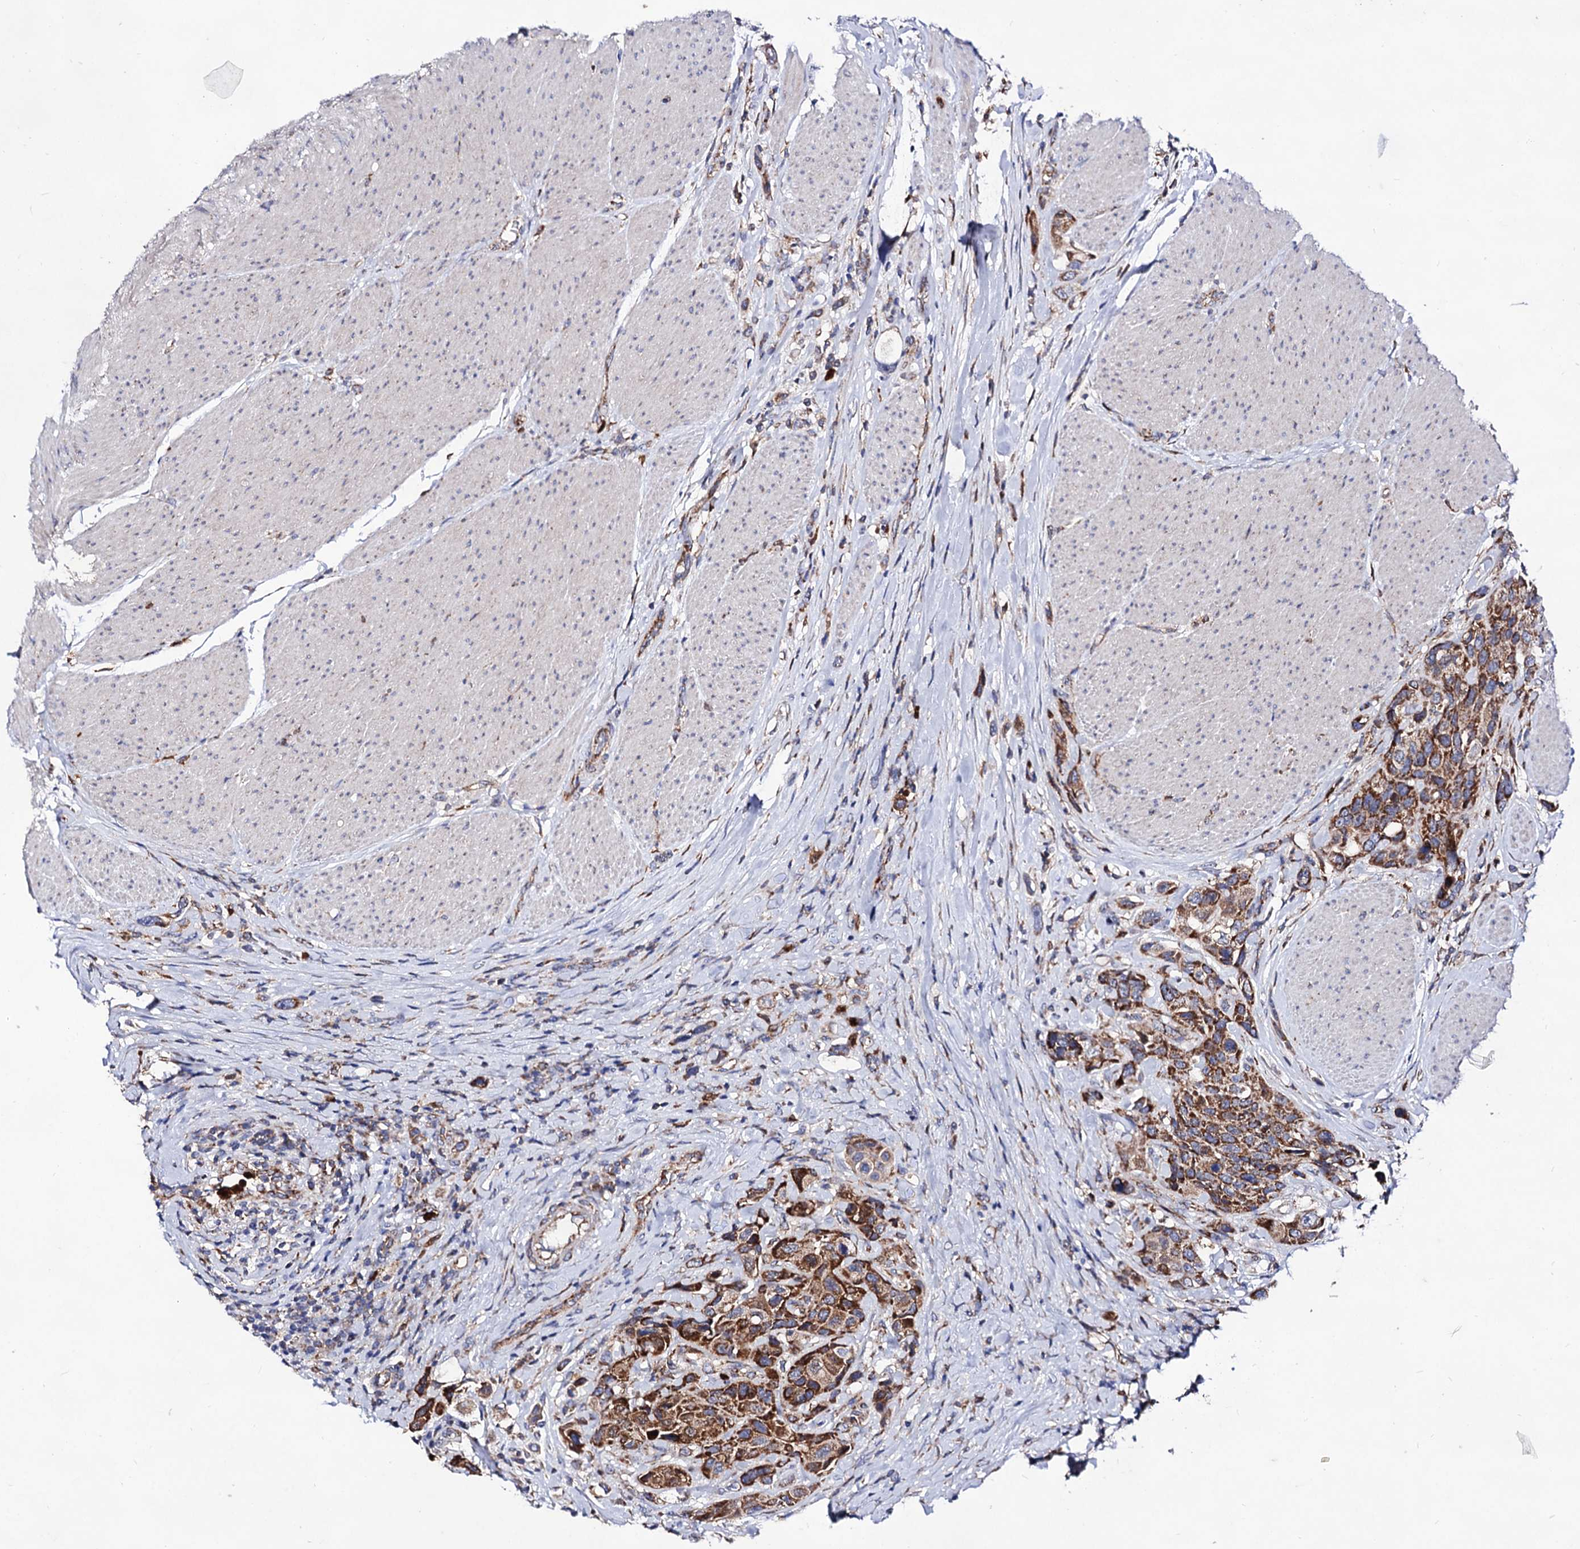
{"staining": {"intensity": "strong", "quantity": ">75%", "location": "cytoplasmic/membranous"}, "tissue": "urothelial cancer", "cell_type": "Tumor cells", "image_type": "cancer", "snomed": [{"axis": "morphology", "description": "Urothelial carcinoma, High grade"}, {"axis": "topography", "description": "Urinary bladder"}], "caption": "Tumor cells demonstrate high levels of strong cytoplasmic/membranous expression in approximately >75% of cells in high-grade urothelial carcinoma.", "gene": "ACAD9", "patient": {"sex": "male", "age": 50}}